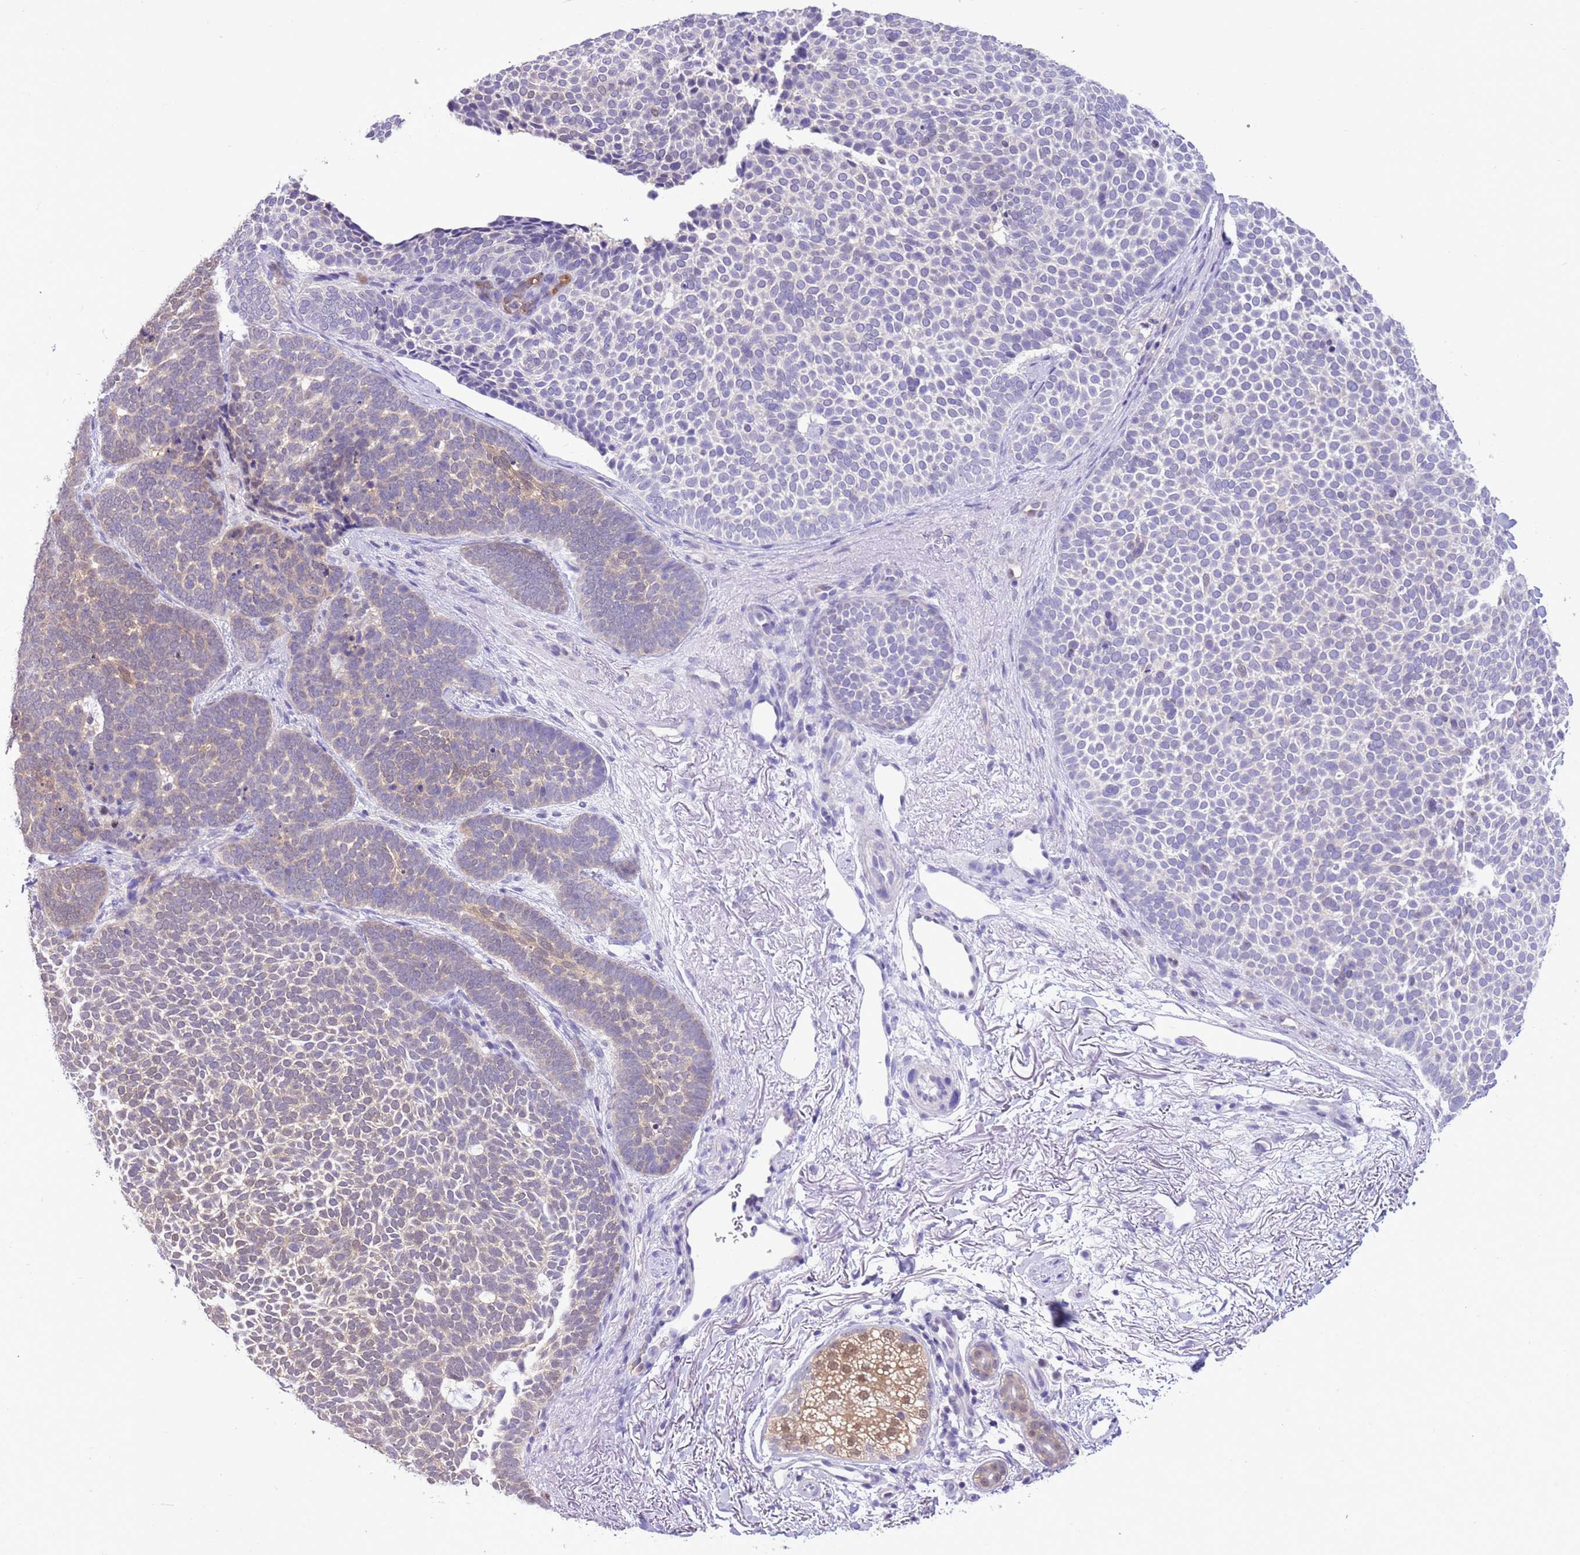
{"staining": {"intensity": "weak", "quantity": "<25%", "location": "cytoplasmic/membranous"}, "tissue": "skin cancer", "cell_type": "Tumor cells", "image_type": "cancer", "snomed": [{"axis": "morphology", "description": "Basal cell carcinoma"}, {"axis": "topography", "description": "Skin"}], "caption": "This is a photomicrograph of immunohistochemistry (IHC) staining of skin cancer (basal cell carcinoma), which shows no staining in tumor cells.", "gene": "DDI2", "patient": {"sex": "female", "age": 77}}